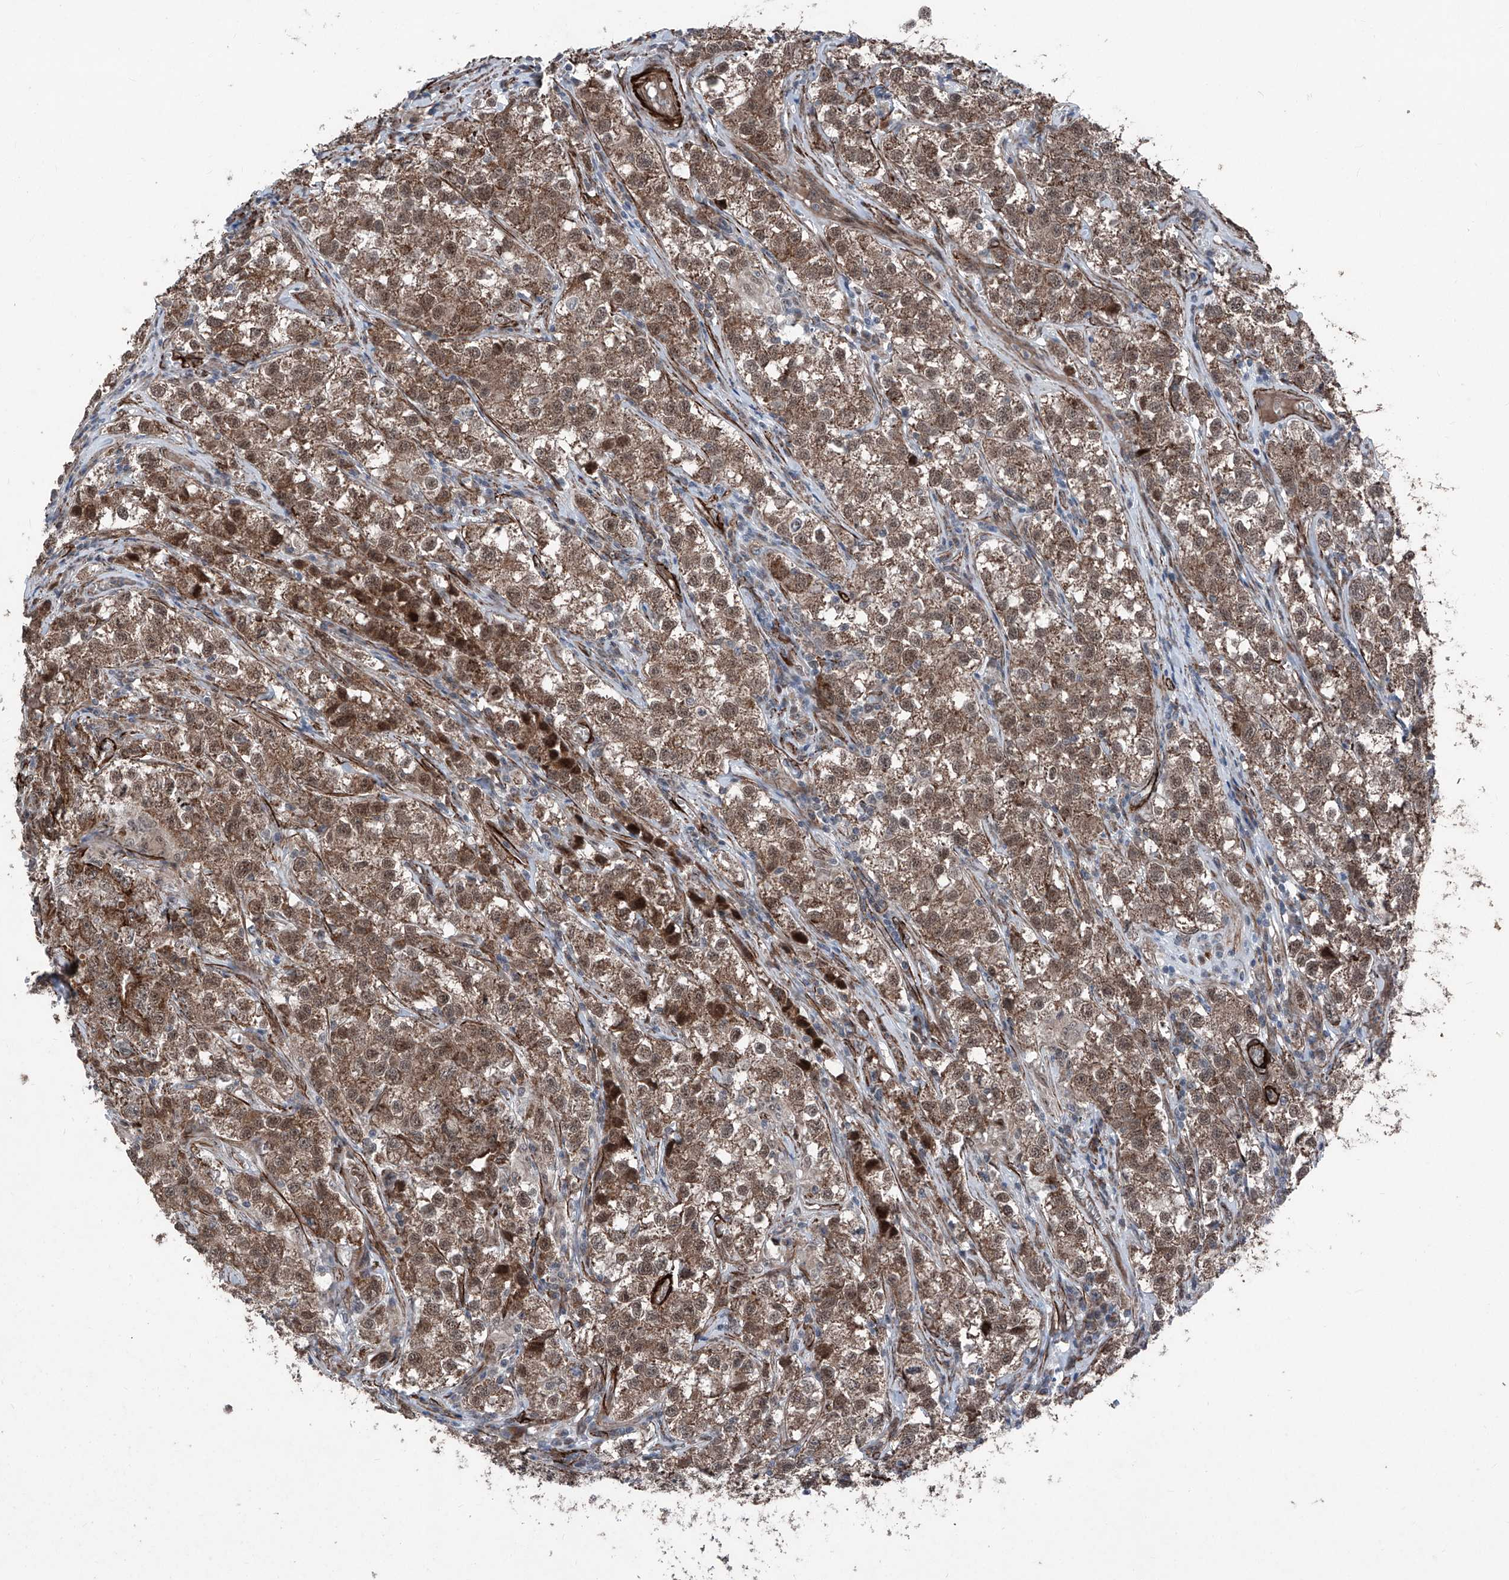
{"staining": {"intensity": "moderate", "quantity": ">75%", "location": "cytoplasmic/membranous,nuclear"}, "tissue": "testis cancer", "cell_type": "Tumor cells", "image_type": "cancer", "snomed": [{"axis": "morphology", "description": "Seminoma, NOS"}, {"axis": "morphology", "description": "Carcinoma, Embryonal, NOS"}, {"axis": "topography", "description": "Testis"}], "caption": "This is an image of immunohistochemistry staining of testis cancer (seminoma), which shows moderate expression in the cytoplasmic/membranous and nuclear of tumor cells.", "gene": "COA7", "patient": {"sex": "male", "age": 43}}